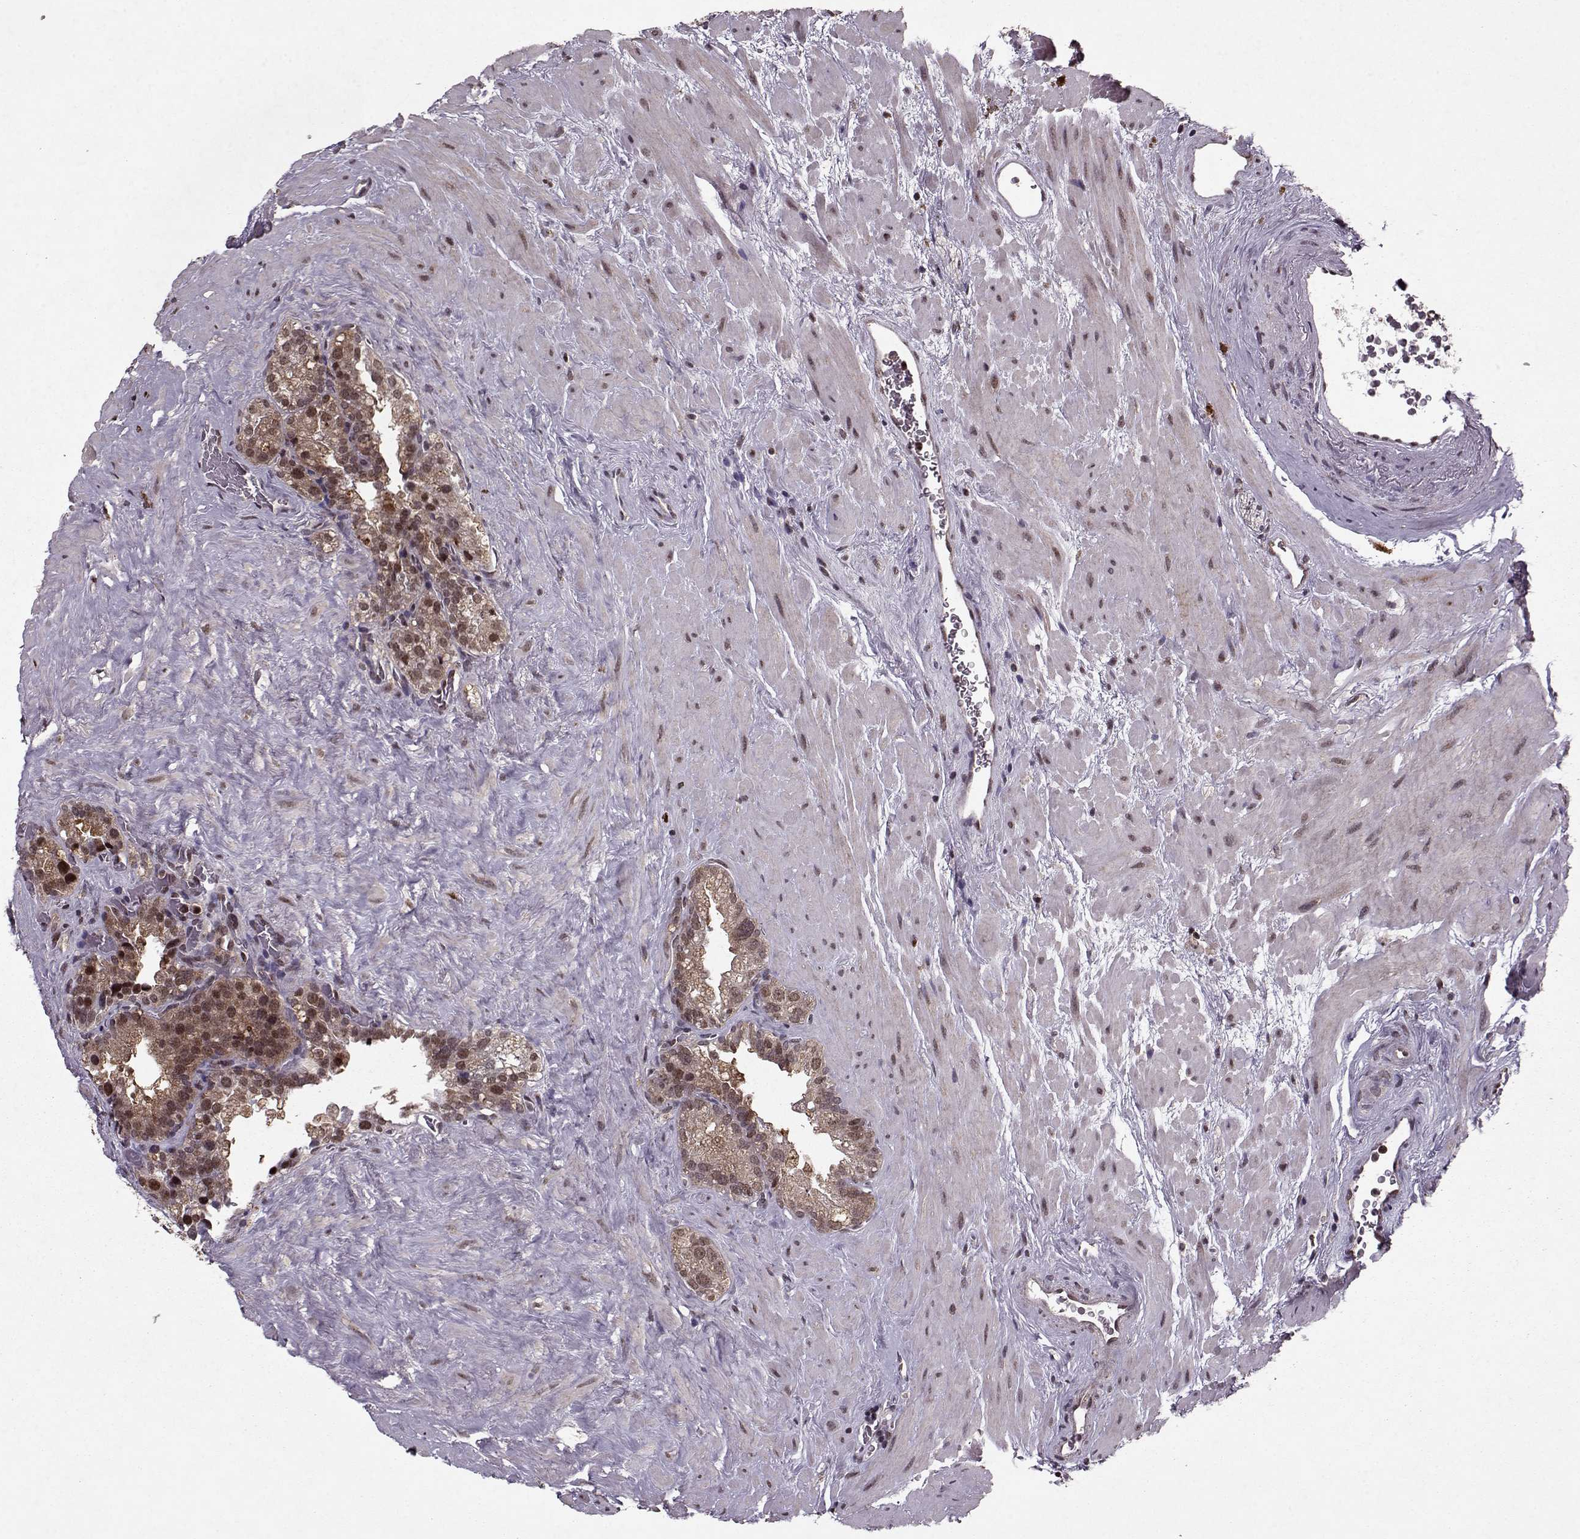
{"staining": {"intensity": "moderate", "quantity": ">75%", "location": "cytoplasmic/membranous"}, "tissue": "seminal vesicle", "cell_type": "Glandular cells", "image_type": "normal", "snomed": [{"axis": "morphology", "description": "Normal tissue, NOS"}, {"axis": "topography", "description": "Seminal veicle"}], "caption": "Seminal vesicle stained with DAB IHC shows medium levels of moderate cytoplasmic/membranous staining in about >75% of glandular cells.", "gene": "PSMA7", "patient": {"sex": "male", "age": 71}}